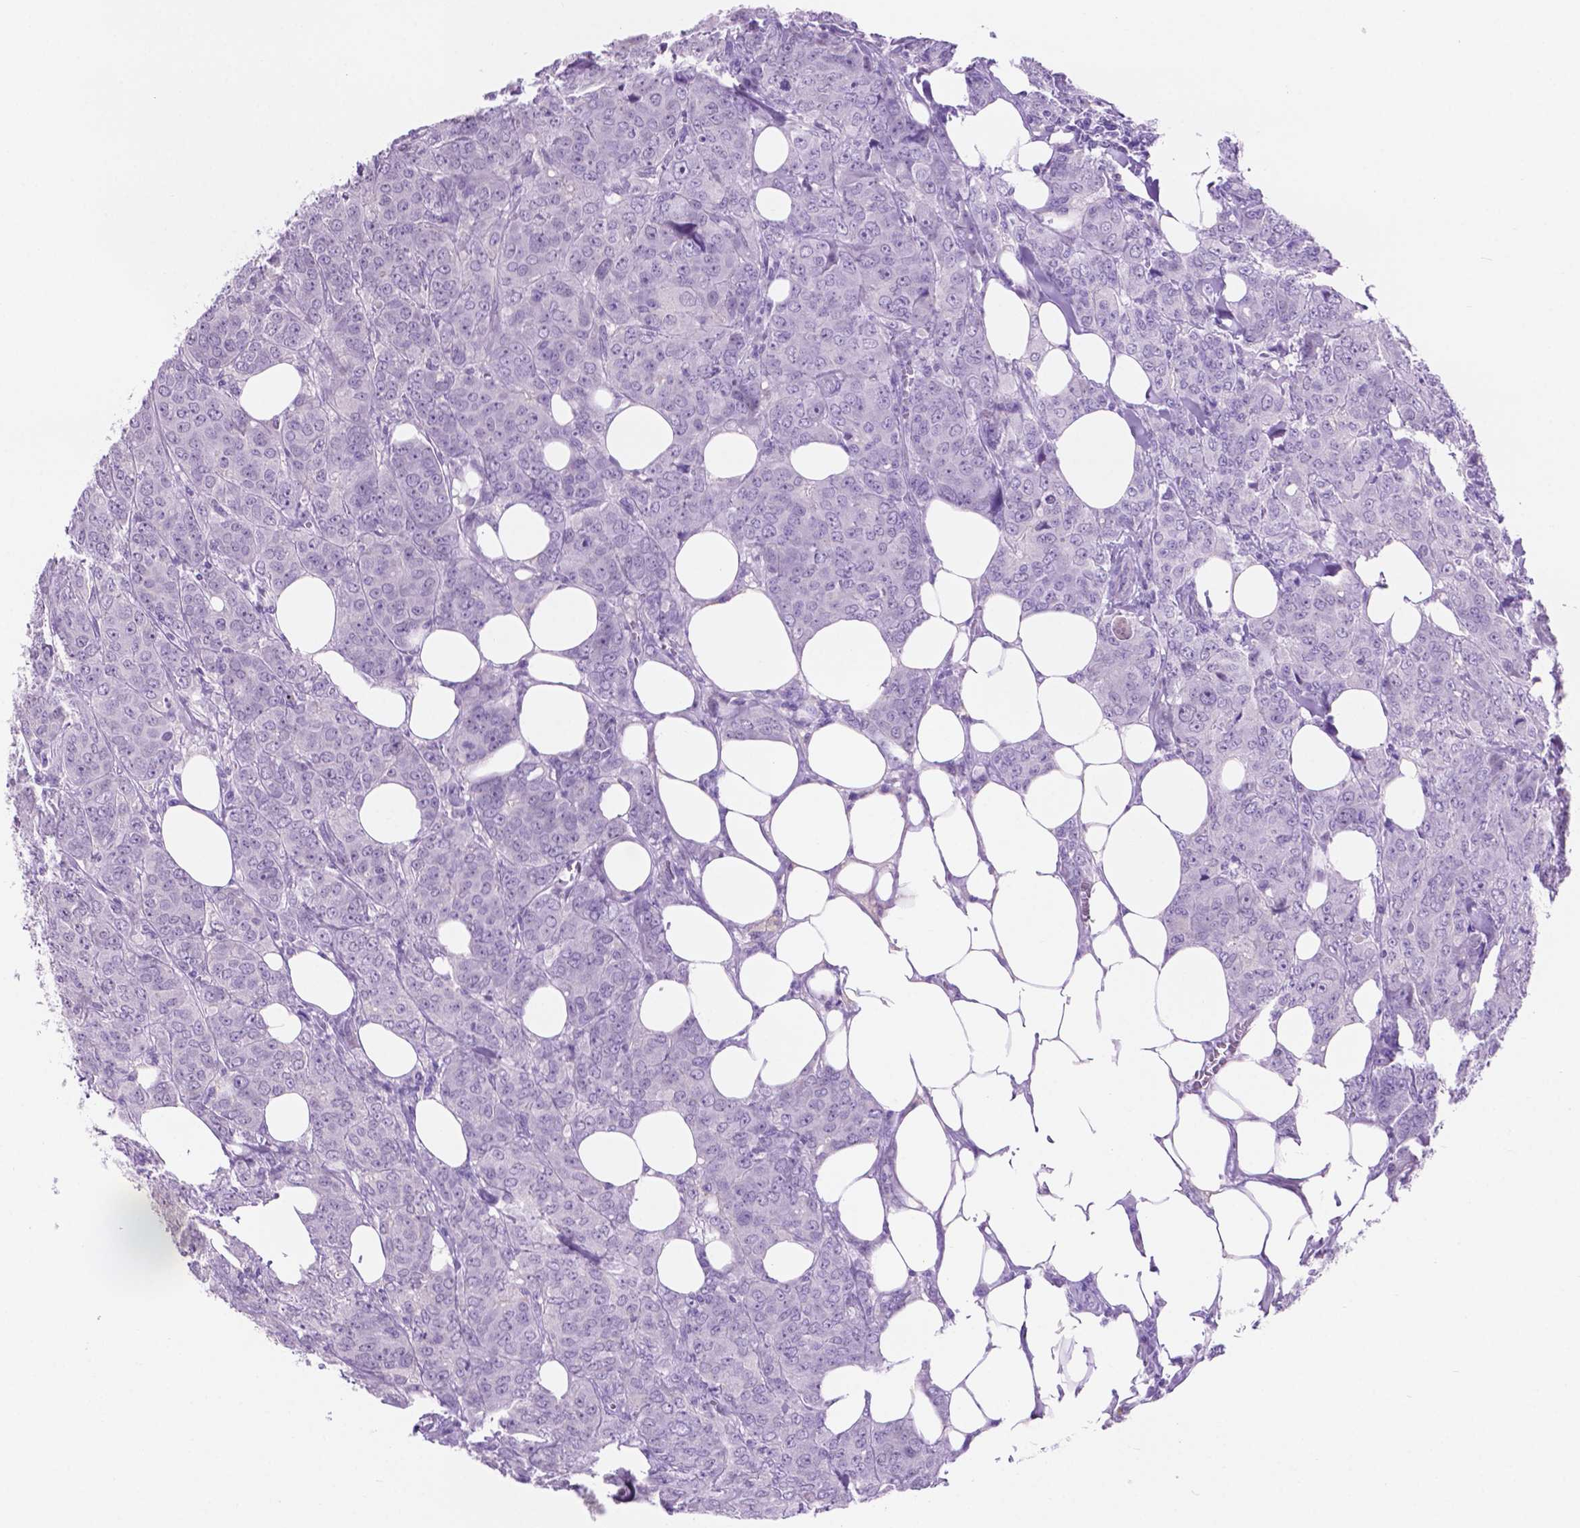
{"staining": {"intensity": "negative", "quantity": "none", "location": "none"}, "tissue": "breast cancer", "cell_type": "Tumor cells", "image_type": "cancer", "snomed": [{"axis": "morphology", "description": "Duct carcinoma"}, {"axis": "topography", "description": "Breast"}], "caption": "This is an immunohistochemistry (IHC) micrograph of human breast invasive ductal carcinoma. There is no positivity in tumor cells.", "gene": "ACY3", "patient": {"sex": "female", "age": 43}}